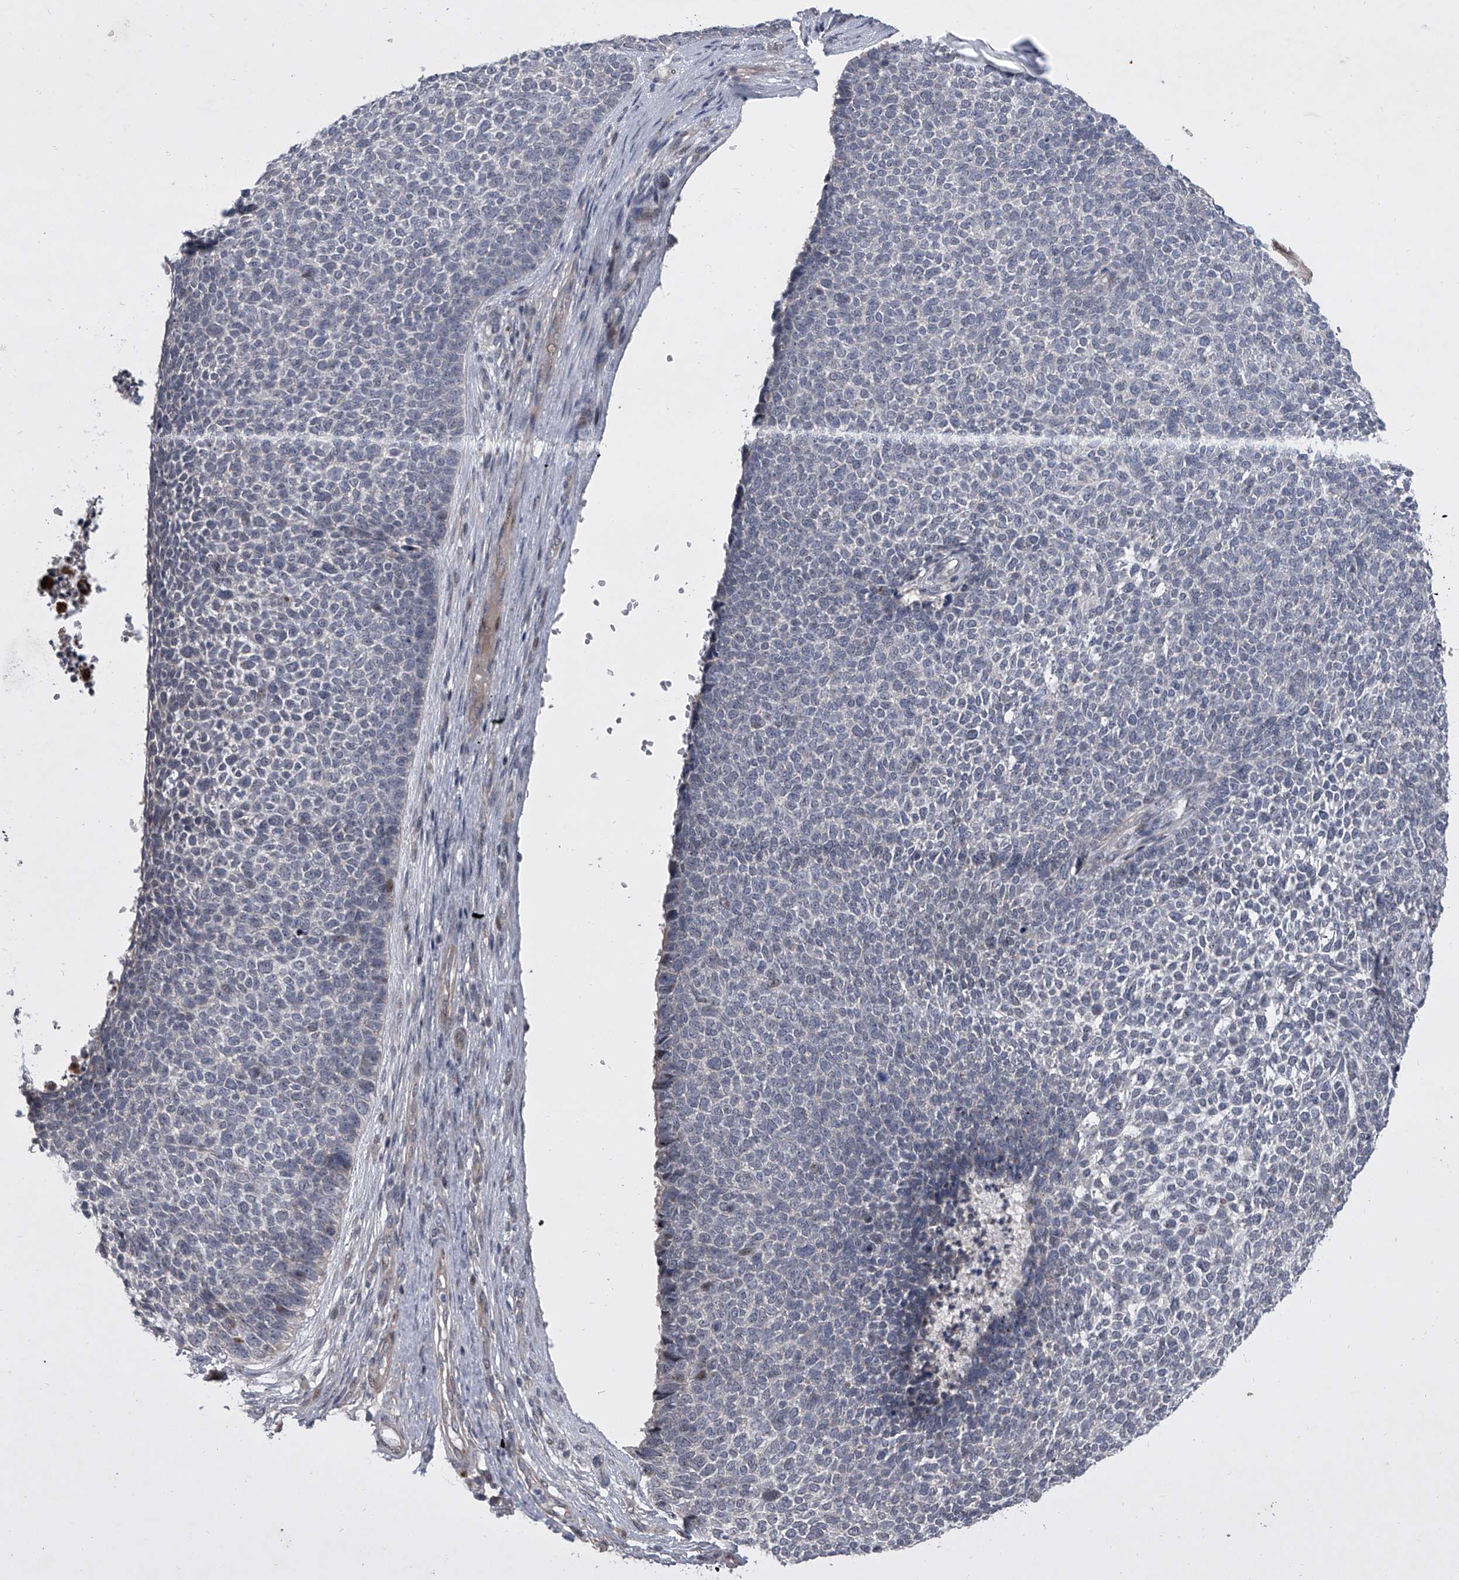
{"staining": {"intensity": "negative", "quantity": "none", "location": "none"}, "tissue": "skin cancer", "cell_type": "Tumor cells", "image_type": "cancer", "snomed": [{"axis": "morphology", "description": "Basal cell carcinoma"}, {"axis": "topography", "description": "Skin"}], "caption": "This image is of skin cancer (basal cell carcinoma) stained with immunohistochemistry to label a protein in brown with the nuclei are counter-stained blue. There is no expression in tumor cells.", "gene": "HEATR6", "patient": {"sex": "female", "age": 84}}